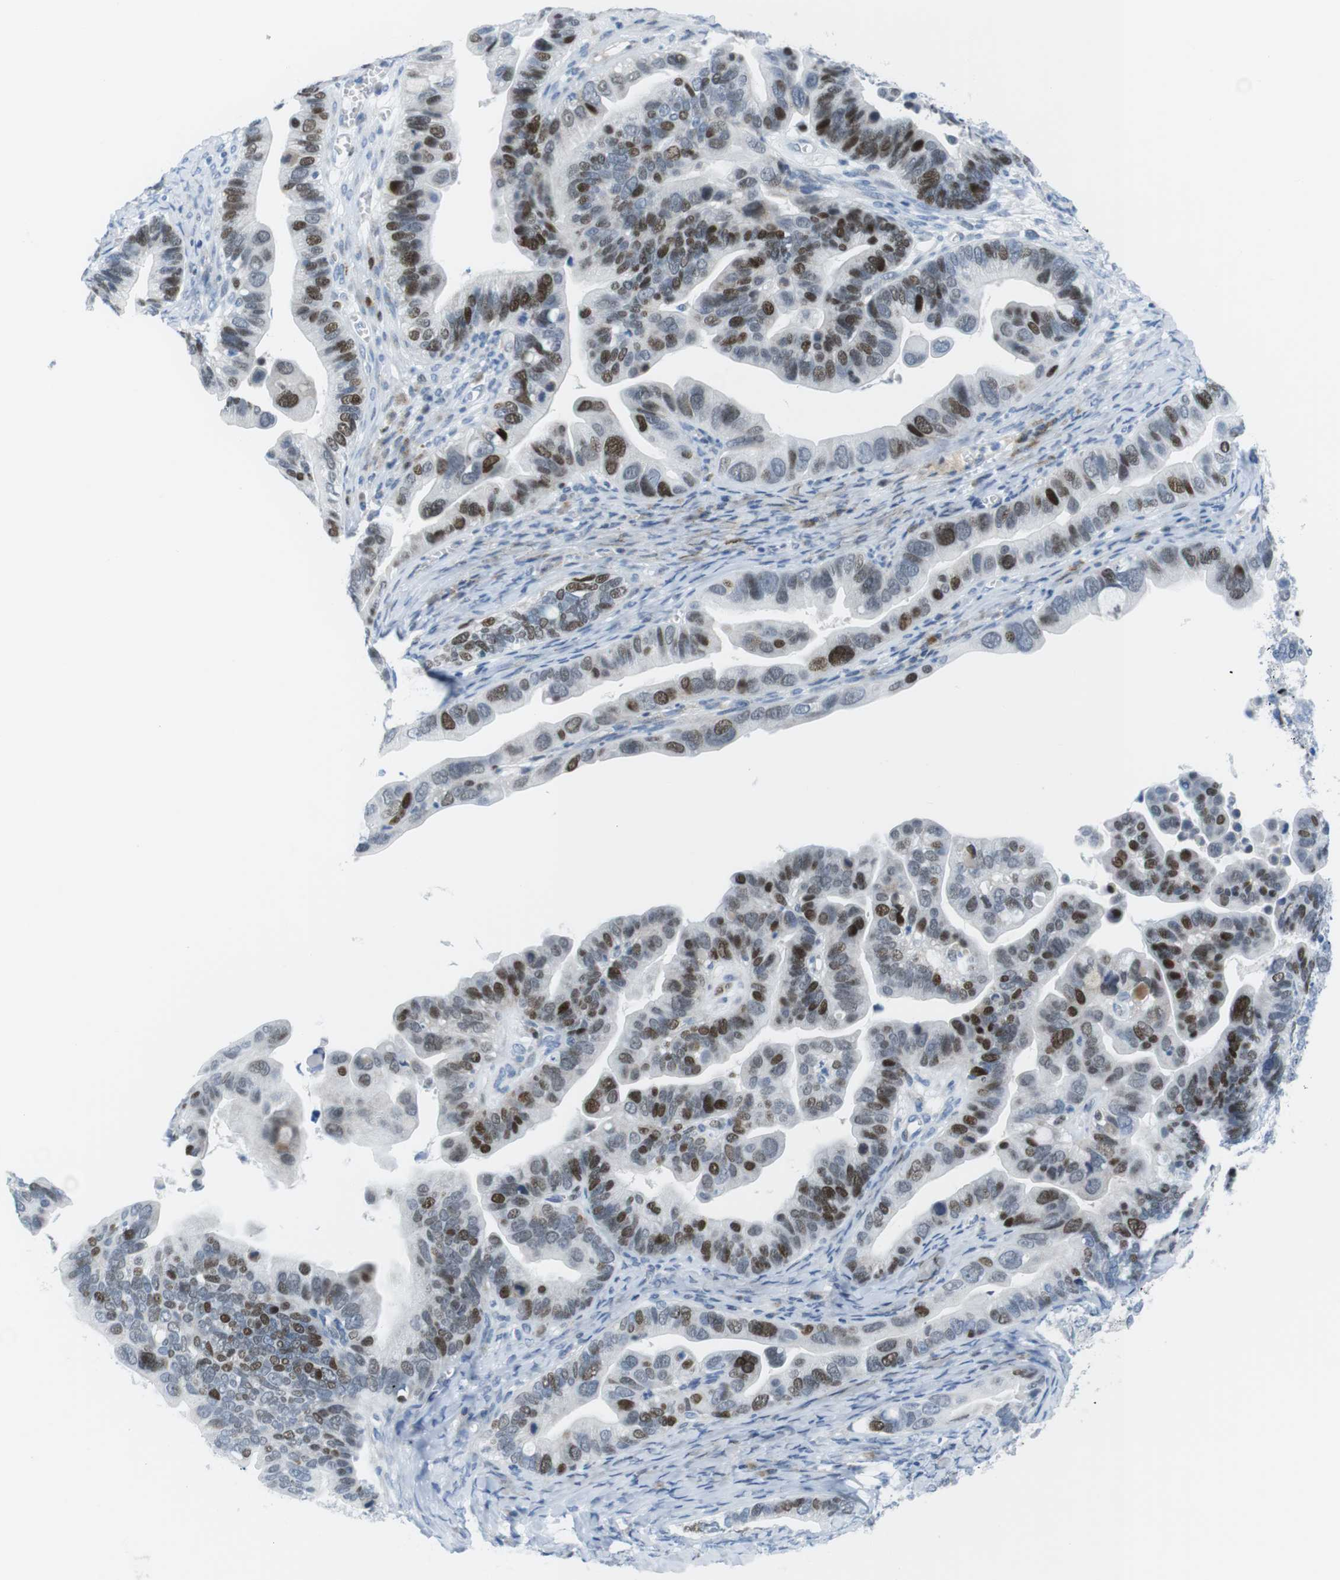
{"staining": {"intensity": "strong", "quantity": "25%-75%", "location": "nuclear"}, "tissue": "ovarian cancer", "cell_type": "Tumor cells", "image_type": "cancer", "snomed": [{"axis": "morphology", "description": "Cystadenocarcinoma, serous, NOS"}, {"axis": "topography", "description": "Ovary"}], "caption": "Protein staining displays strong nuclear positivity in approximately 25%-75% of tumor cells in serous cystadenocarcinoma (ovarian).", "gene": "CHAF1A", "patient": {"sex": "female", "age": 56}}